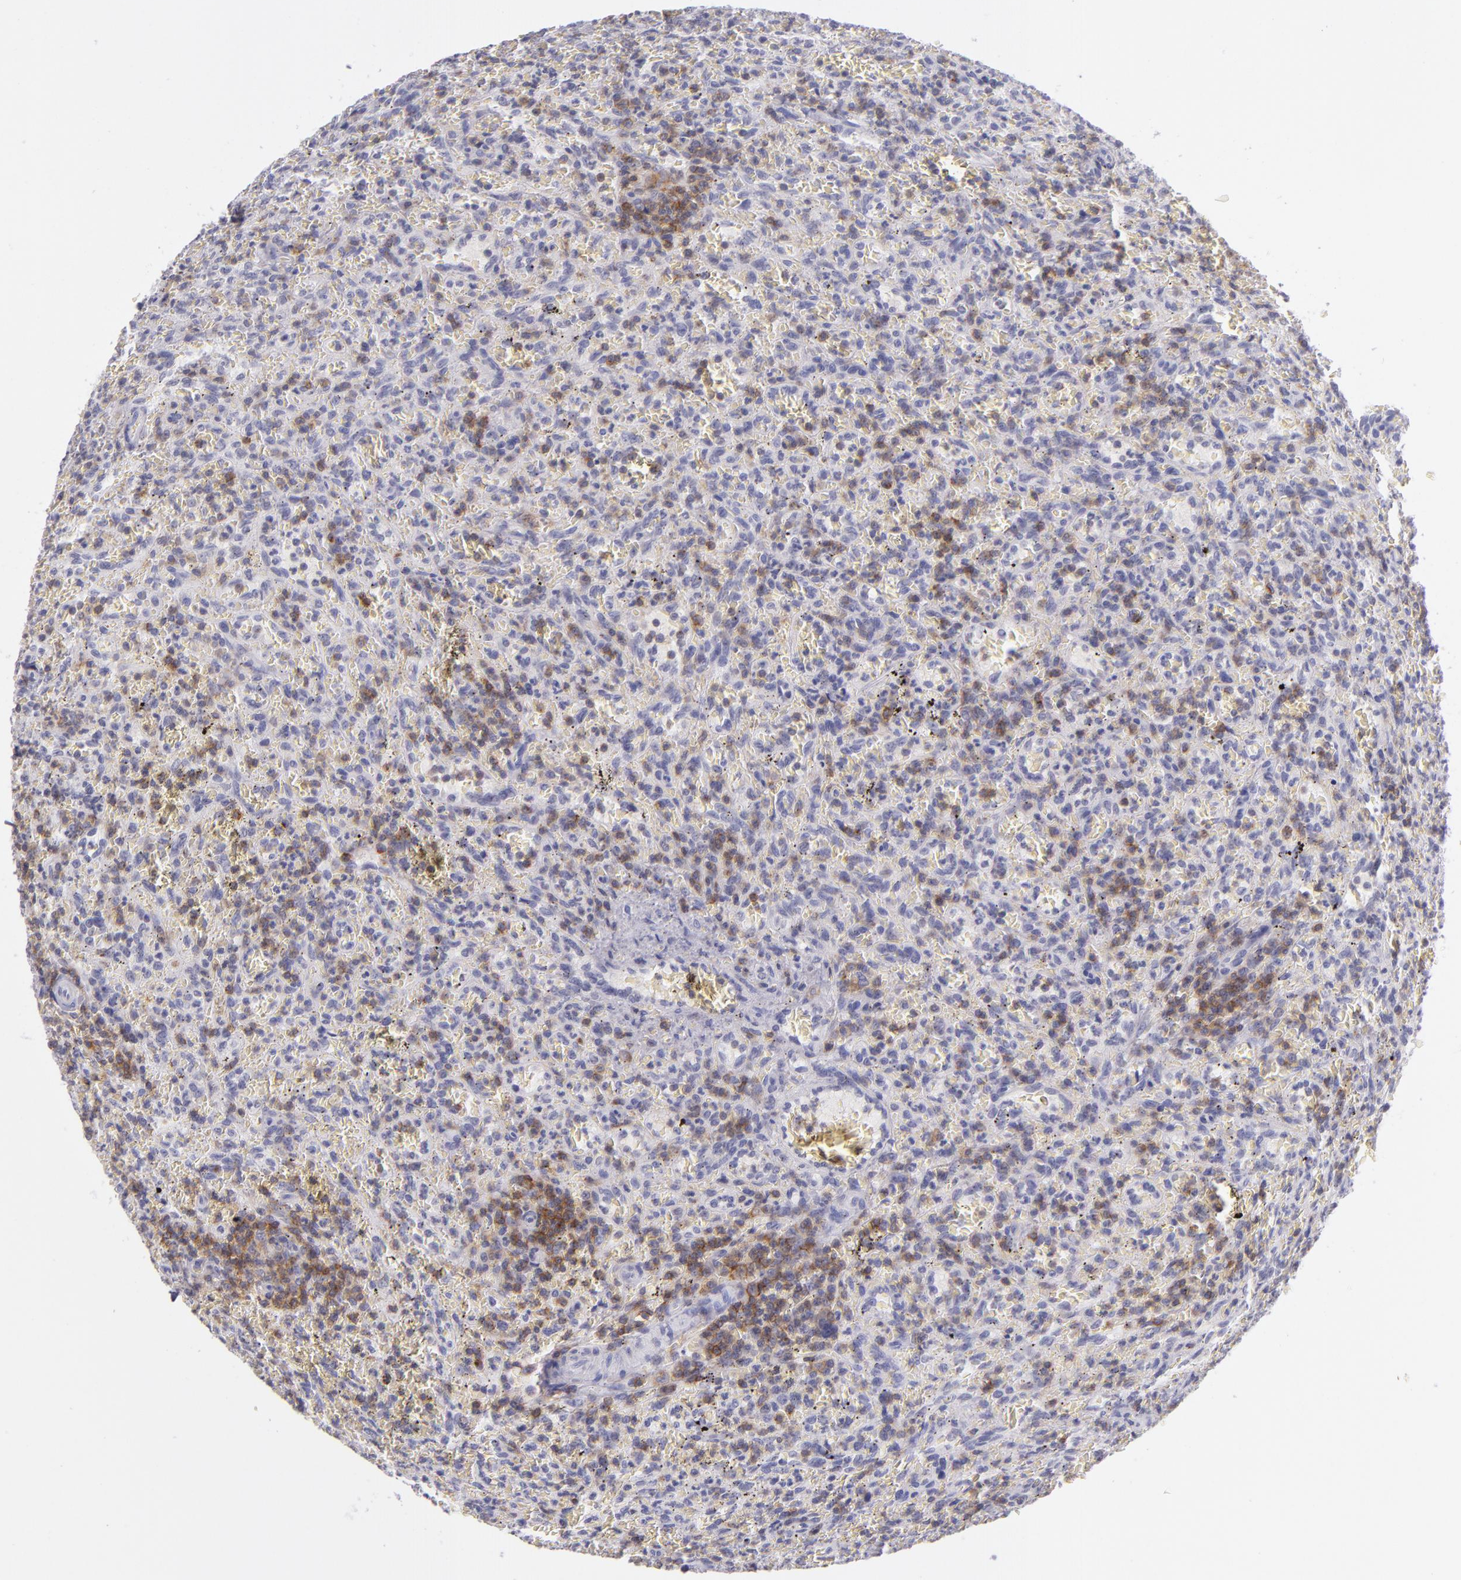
{"staining": {"intensity": "moderate", "quantity": "<25%", "location": "cytoplasmic/membranous"}, "tissue": "lymphoma", "cell_type": "Tumor cells", "image_type": "cancer", "snomed": [{"axis": "morphology", "description": "Malignant lymphoma, non-Hodgkin's type, Low grade"}, {"axis": "topography", "description": "Spleen"}], "caption": "This image displays malignant lymphoma, non-Hodgkin's type (low-grade) stained with immunohistochemistry (IHC) to label a protein in brown. The cytoplasmic/membranous of tumor cells show moderate positivity for the protein. Nuclei are counter-stained blue.", "gene": "CD48", "patient": {"sex": "female", "age": 64}}